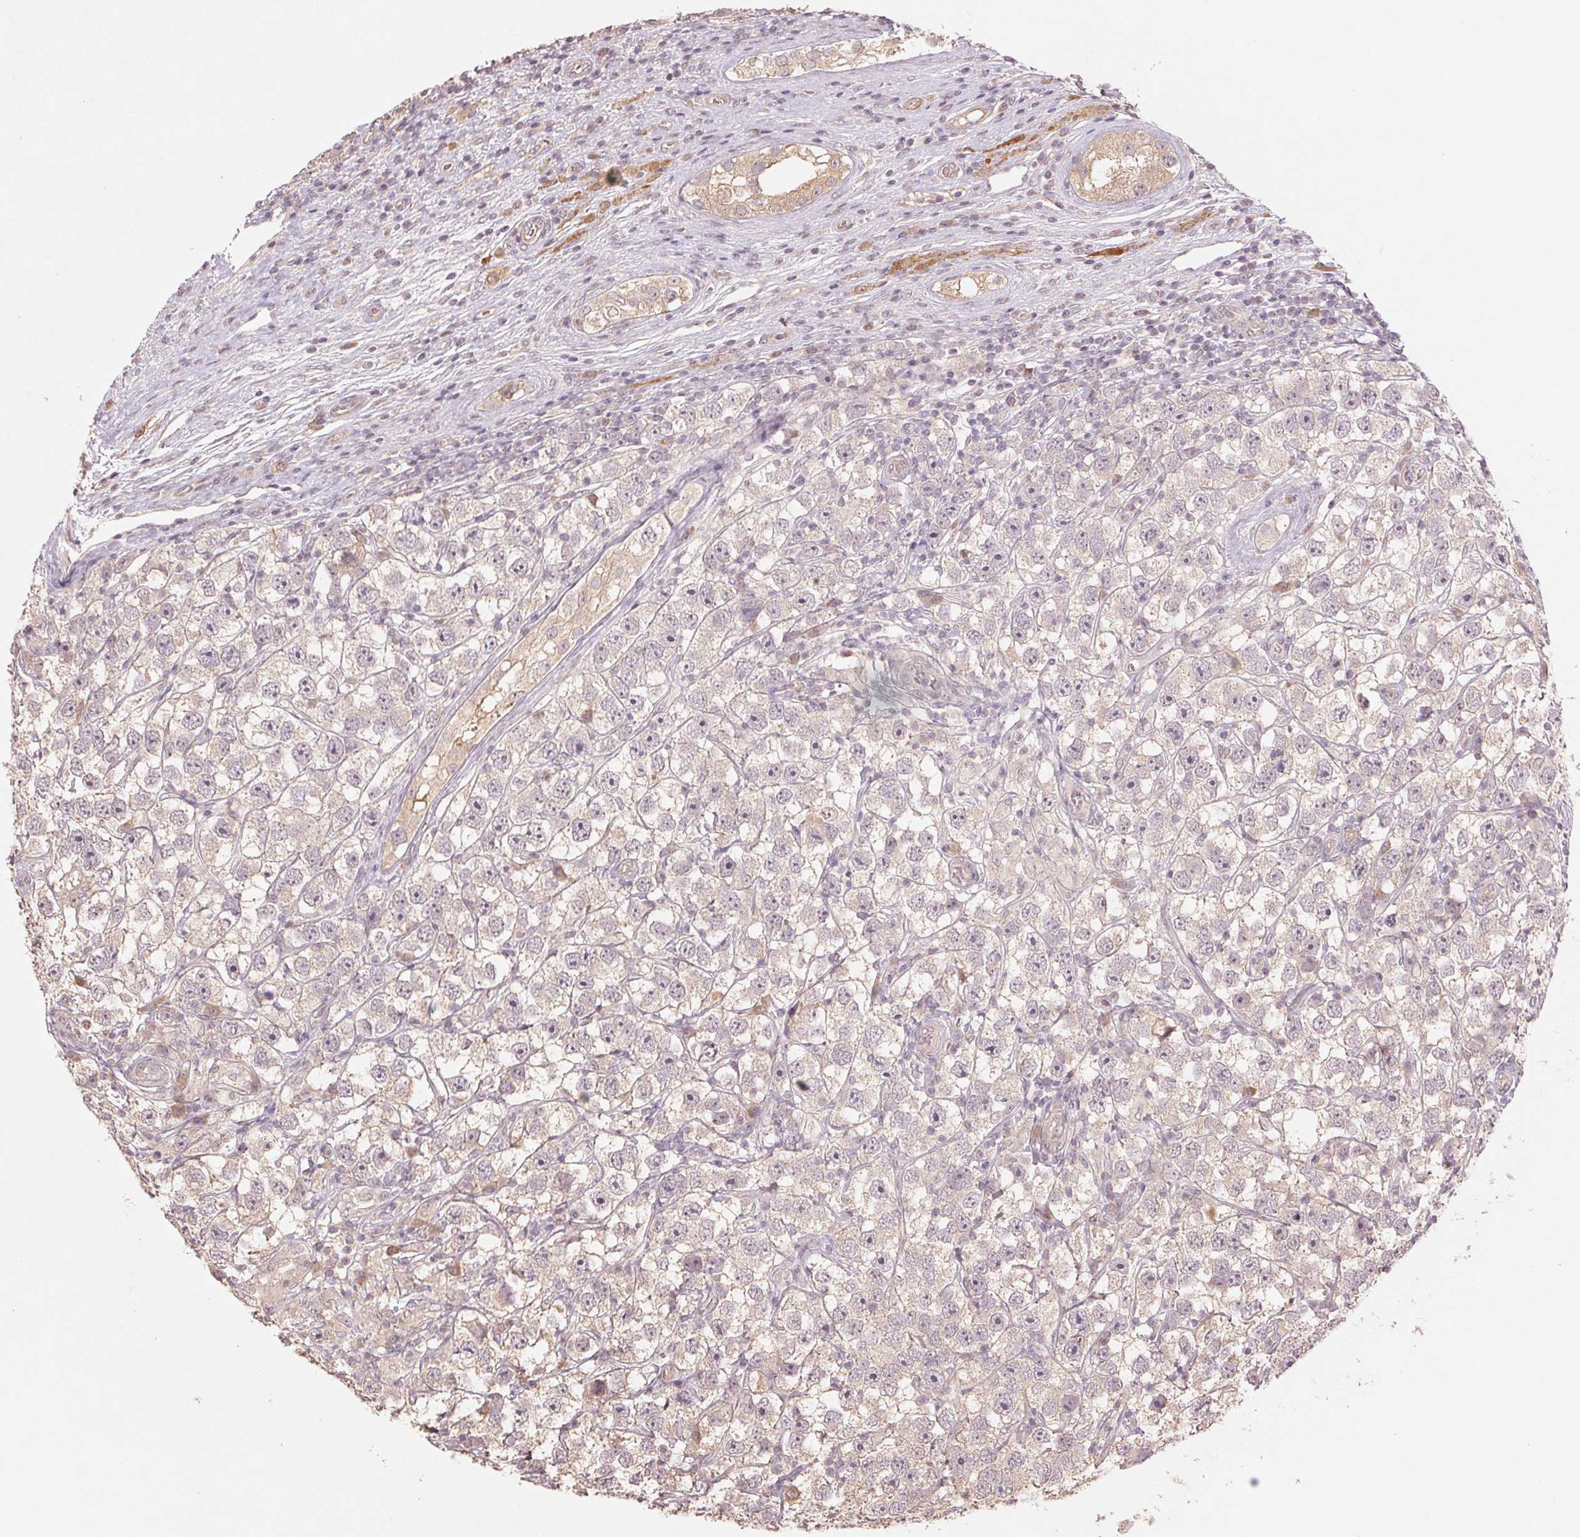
{"staining": {"intensity": "weak", "quantity": "25%-75%", "location": "cytoplasmic/membranous"}, "tissue": "testis cancer", "cell_type": "Tumor cells", "image_type": "cancer", "snomed": [{"axis": "morphology", "description": "Seminoma, NOS"}, {"axis": "topography", "description": "Testis"}], "caption": "This image demonstrates IHC staining of testis cancer, with low weak cytoplasmic/membranous staining in approximately 25%-75% of tumor cells.", "gene": "PPIA", "patient": {"sex": "male", "age": 26}}